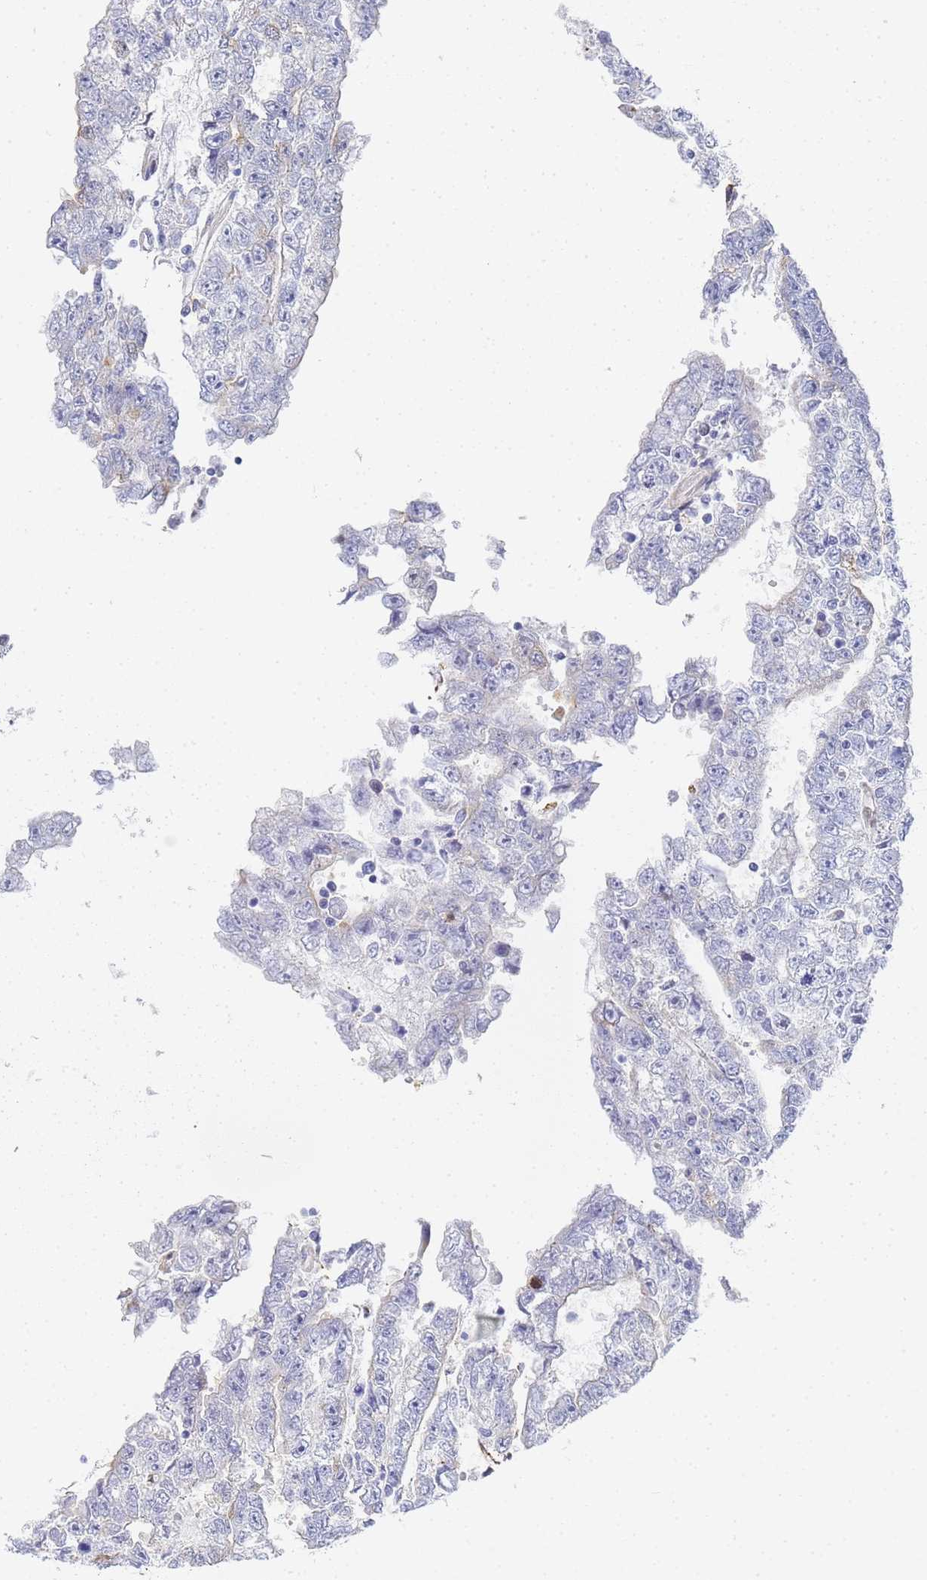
{"staining": {"intensity": "negative", "quantity": "none", "location": "none"}, "tissue": "testis cancer", "cell_type": "Tumor cells", "image_type": "cancer", "snomed": [{"axis": "morphology", "description": "Carcinoma, Embryonal, NOS"}, {"axis": "topography", "description": "Testis"}], "caption": "Human embryonal carcinoma (testis) stained for a protein using IHC shows no positivity in tumor cells.", "gene": "PRRT4", "patient": {"sex": "male", "age": 25}}